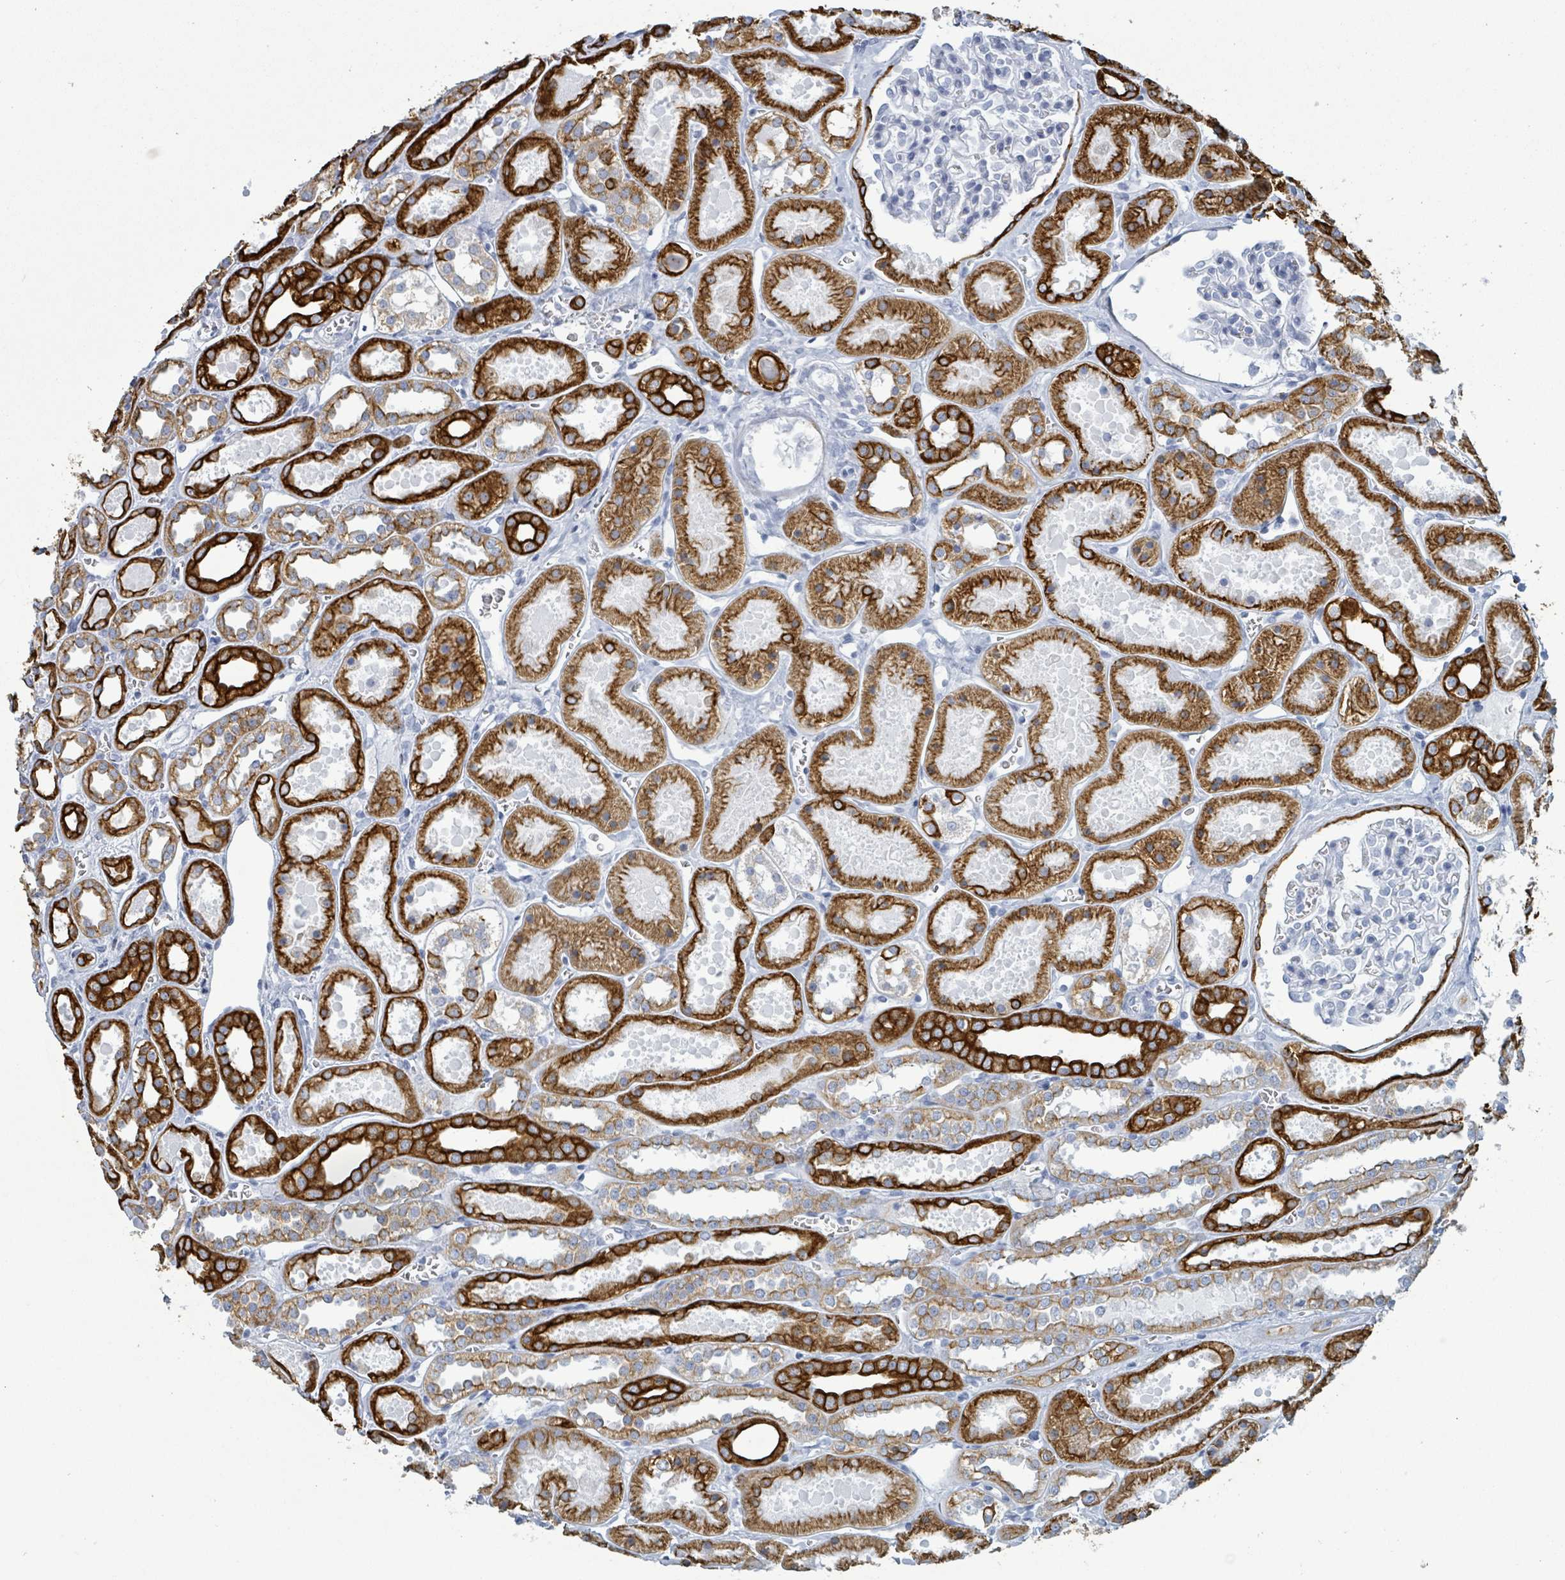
{"staining": {"intensity": "negative", "quantity": "none", "location": "none"}, "tissue": "kidney", "cell_type": "Cells in glomeruli", "image_type": "normal", "snomed": [{"axis": "morphology", "description": "Normal tissue, NOS"}, {"axis": "topography", "description": "Kidney"}], "caption": "The immunohistochemistry (IHC) histopathology image has no significant staining in cells in glomeruli of kidney. (DAB IHC visualized using brightfield microscopy, high magnification).", "gene": "KRT8", "patient": {"sex": "female", "age": 41}}